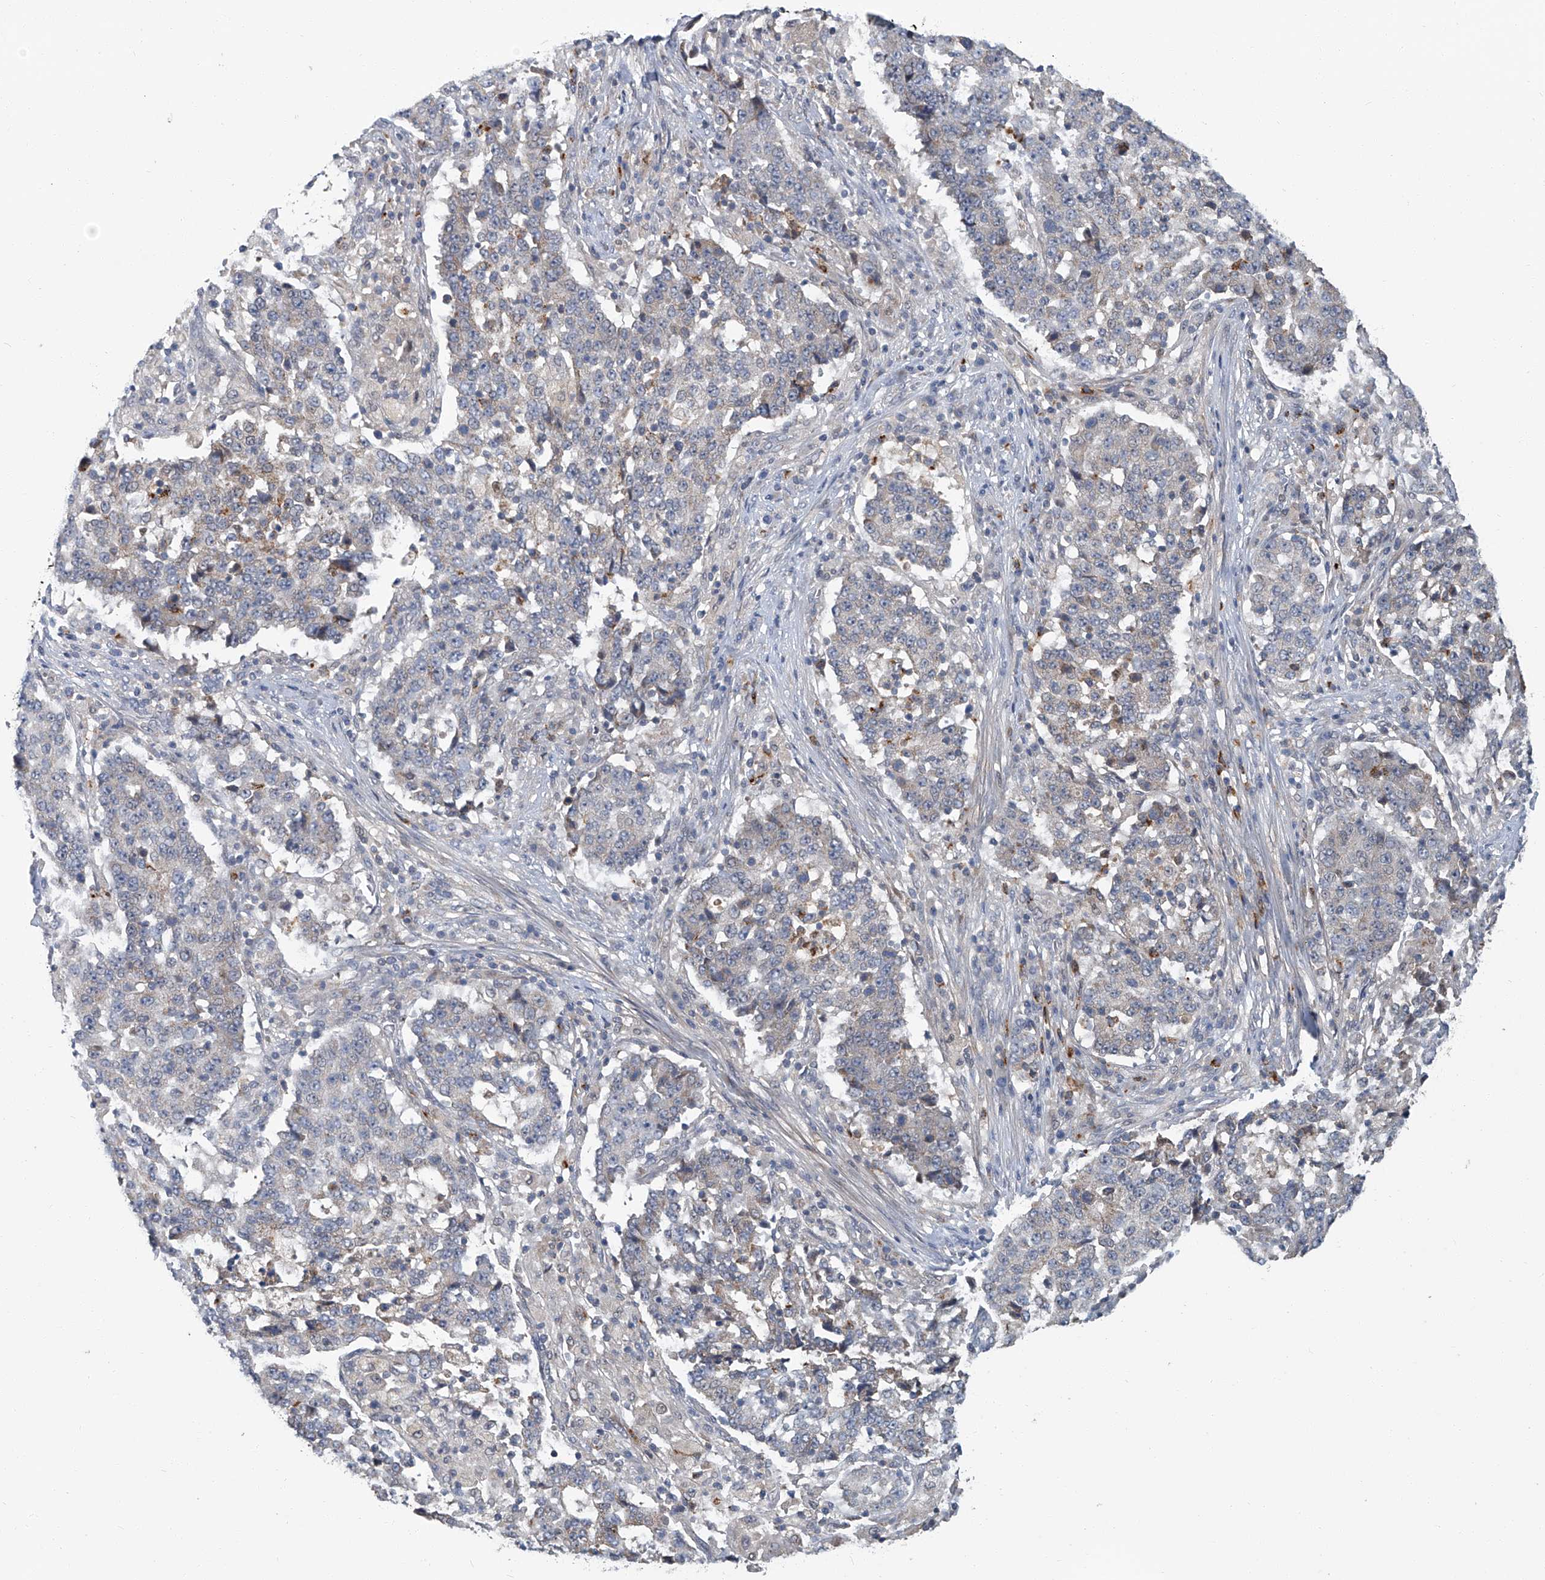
{"staining": {"intensity": "negative", "quantity": "none", "location": "none"}, "tissue": "stomach cancer", "cell_type": "Tumor cells", "image_type": "cancer", "snomed": [{"axis": "morphology", "description": "Adenocarcinoma, NOS"}, {"axis": "topography", "description": "Stomach"}], "caption": "Immunohistochemistry image of neoplastic tissue: human adenocarcinoma (stomach) stained with DAB reveals no significant protein positivity in tumor cells.", "gene": "AKNAD1", "patient": {"sex": "male", "age": 59}}